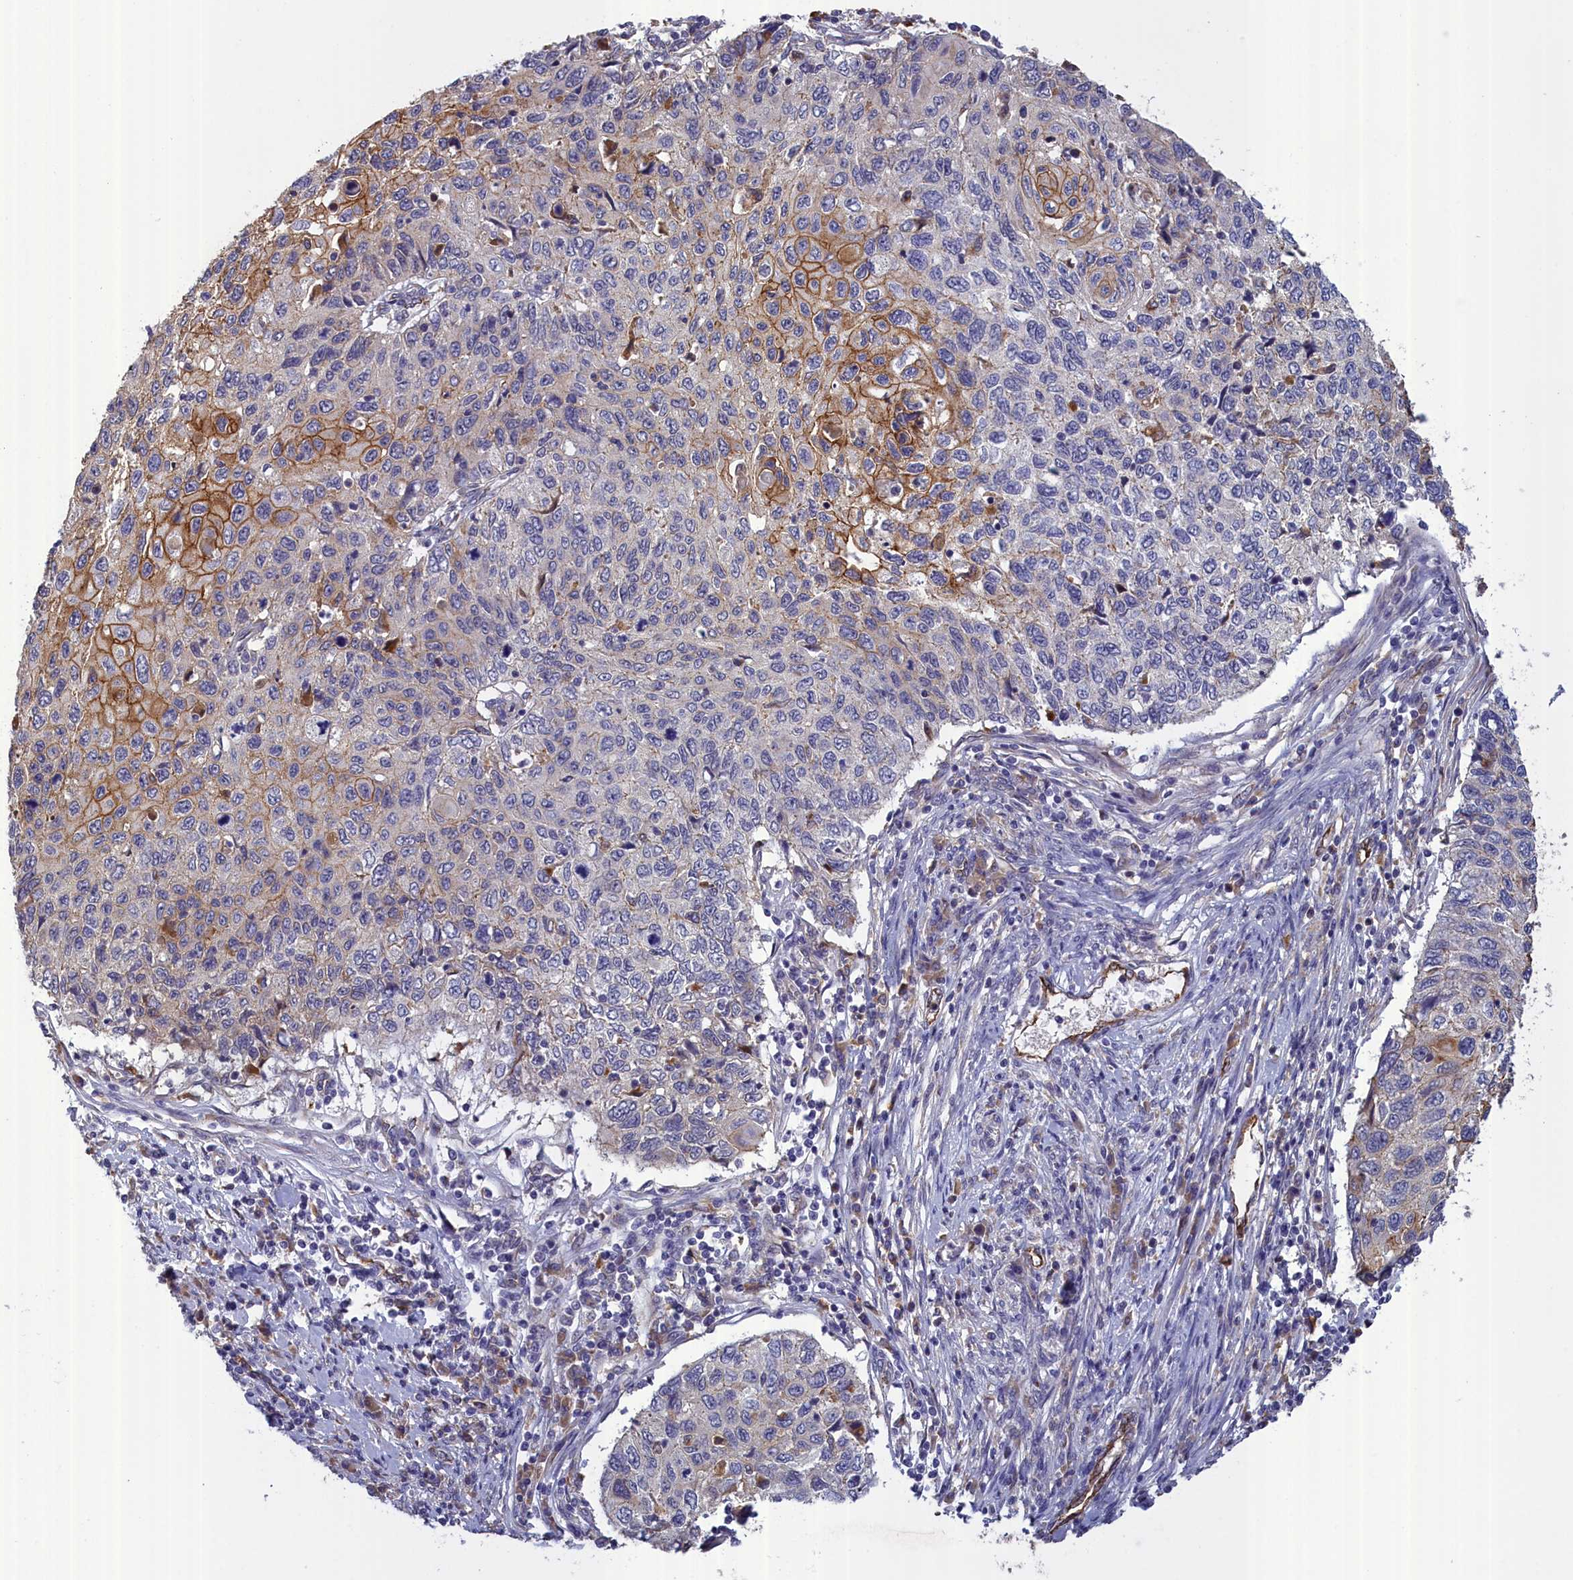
{"staining": {"intensity": "moderate", "quantity": "<25%", "location": "cytoplasmic/membranous"}, "tissue": "cervical cancer", "cell_type": "Tumor cells", "image_type": "cancer", "snomed": [{"axis": "morphology", "description": "Squamous cell carcinoma, NOS"}, {"axis": "topography", "description": "Cervix"}], "caption": "Immunohistochemistry (IHC) micrograph of human cervical cancer (squamous cell carcinoma) stained for a protein (brown), which demonstrates low levels of moderate cytoplasmic/membranous expression in approximately <25% of tumor cells.", "gene": "COL19A1", "patient": {"sex": "female", "age": 70}}